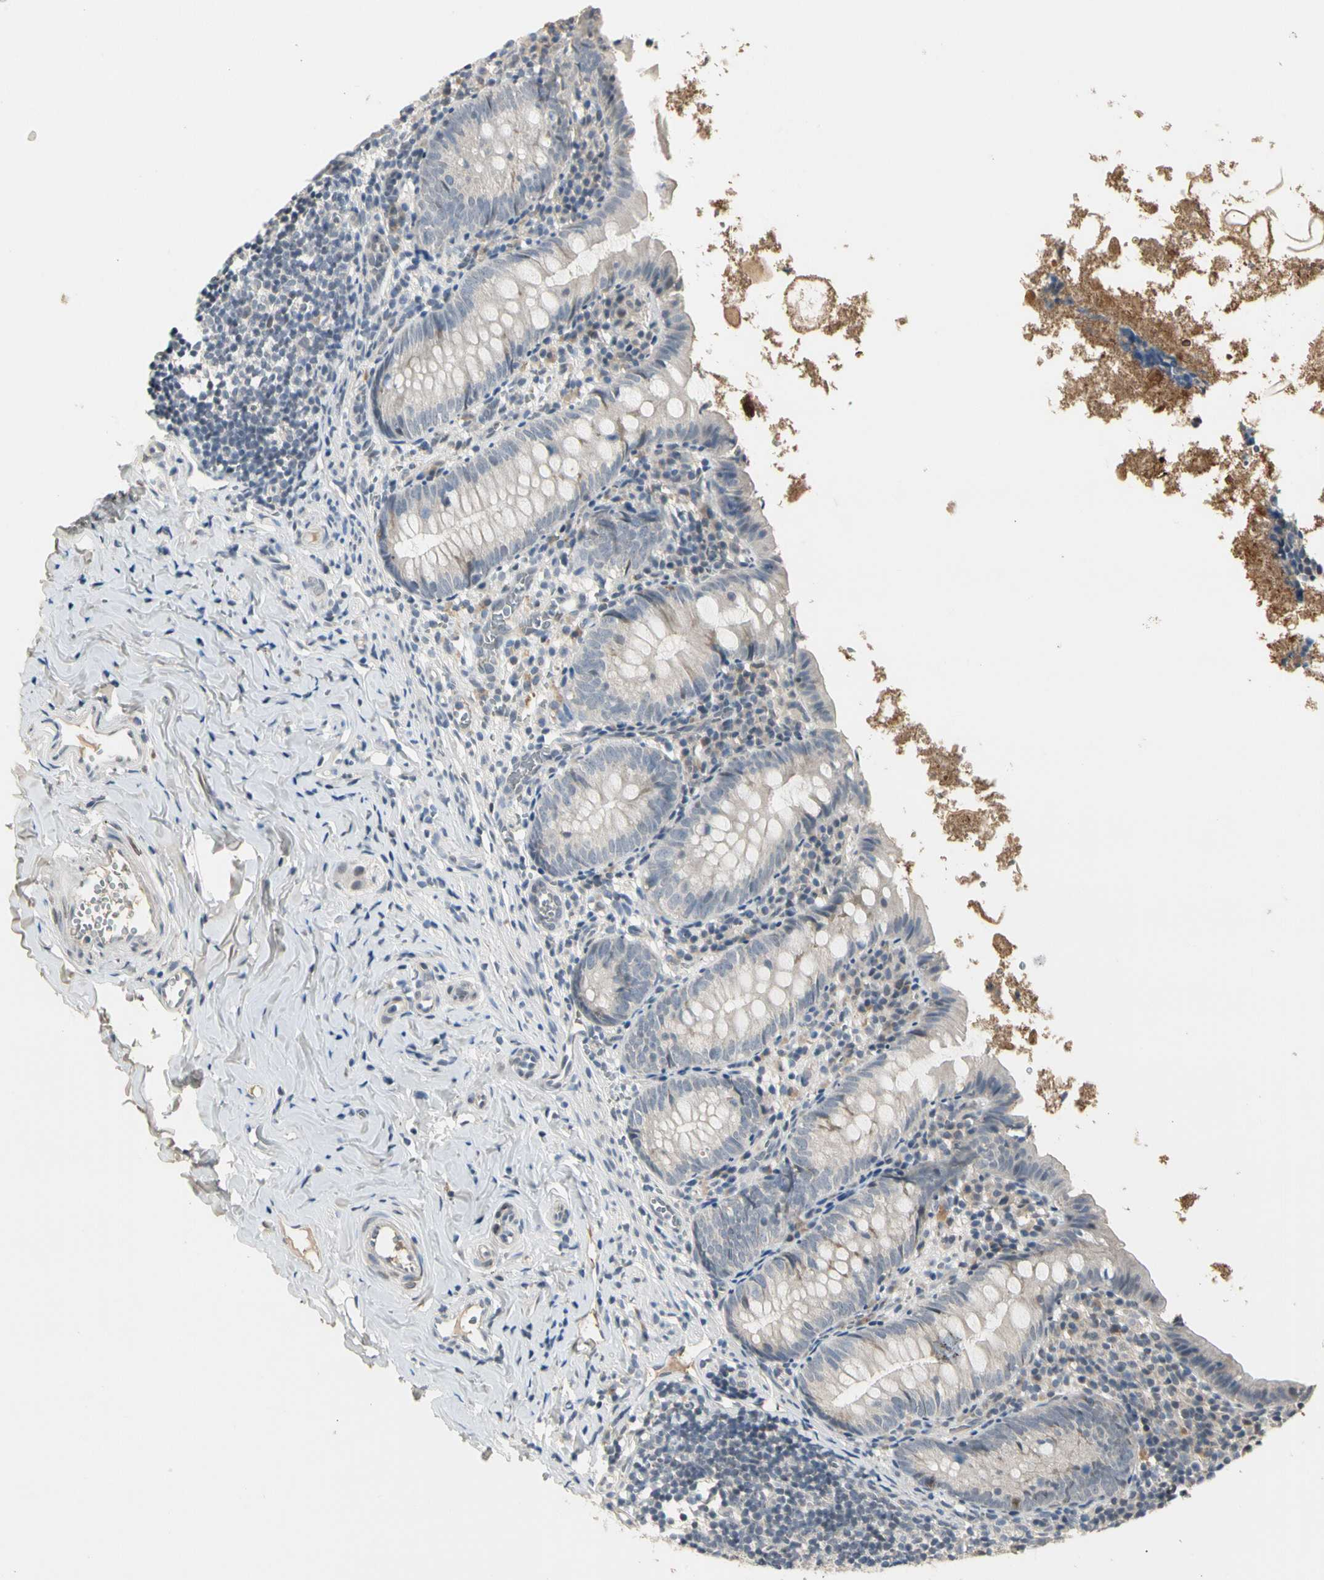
{"staining": {"intensity": "negative", "quantity": "none", "location": "none"}, "tissue": "appendix", "cell_type": "Glandular cells", "image_type": "normal", "snomed": [{"axis": "morphology", "description": "Normal tissue, NOS"}, {"axis": "topography", "description": "Appendix"}], "caption": "DAB (3,3'-diaminobenzidine) immunohistochemical staining of benign appendix exhibits no significant positivity in glandular cells. (DAB (3,3'-diaminobenzidine) immunohistochemistry, high magnification).", "gene": "GREM1", "patient": {"sex": "female", "age": 10}}